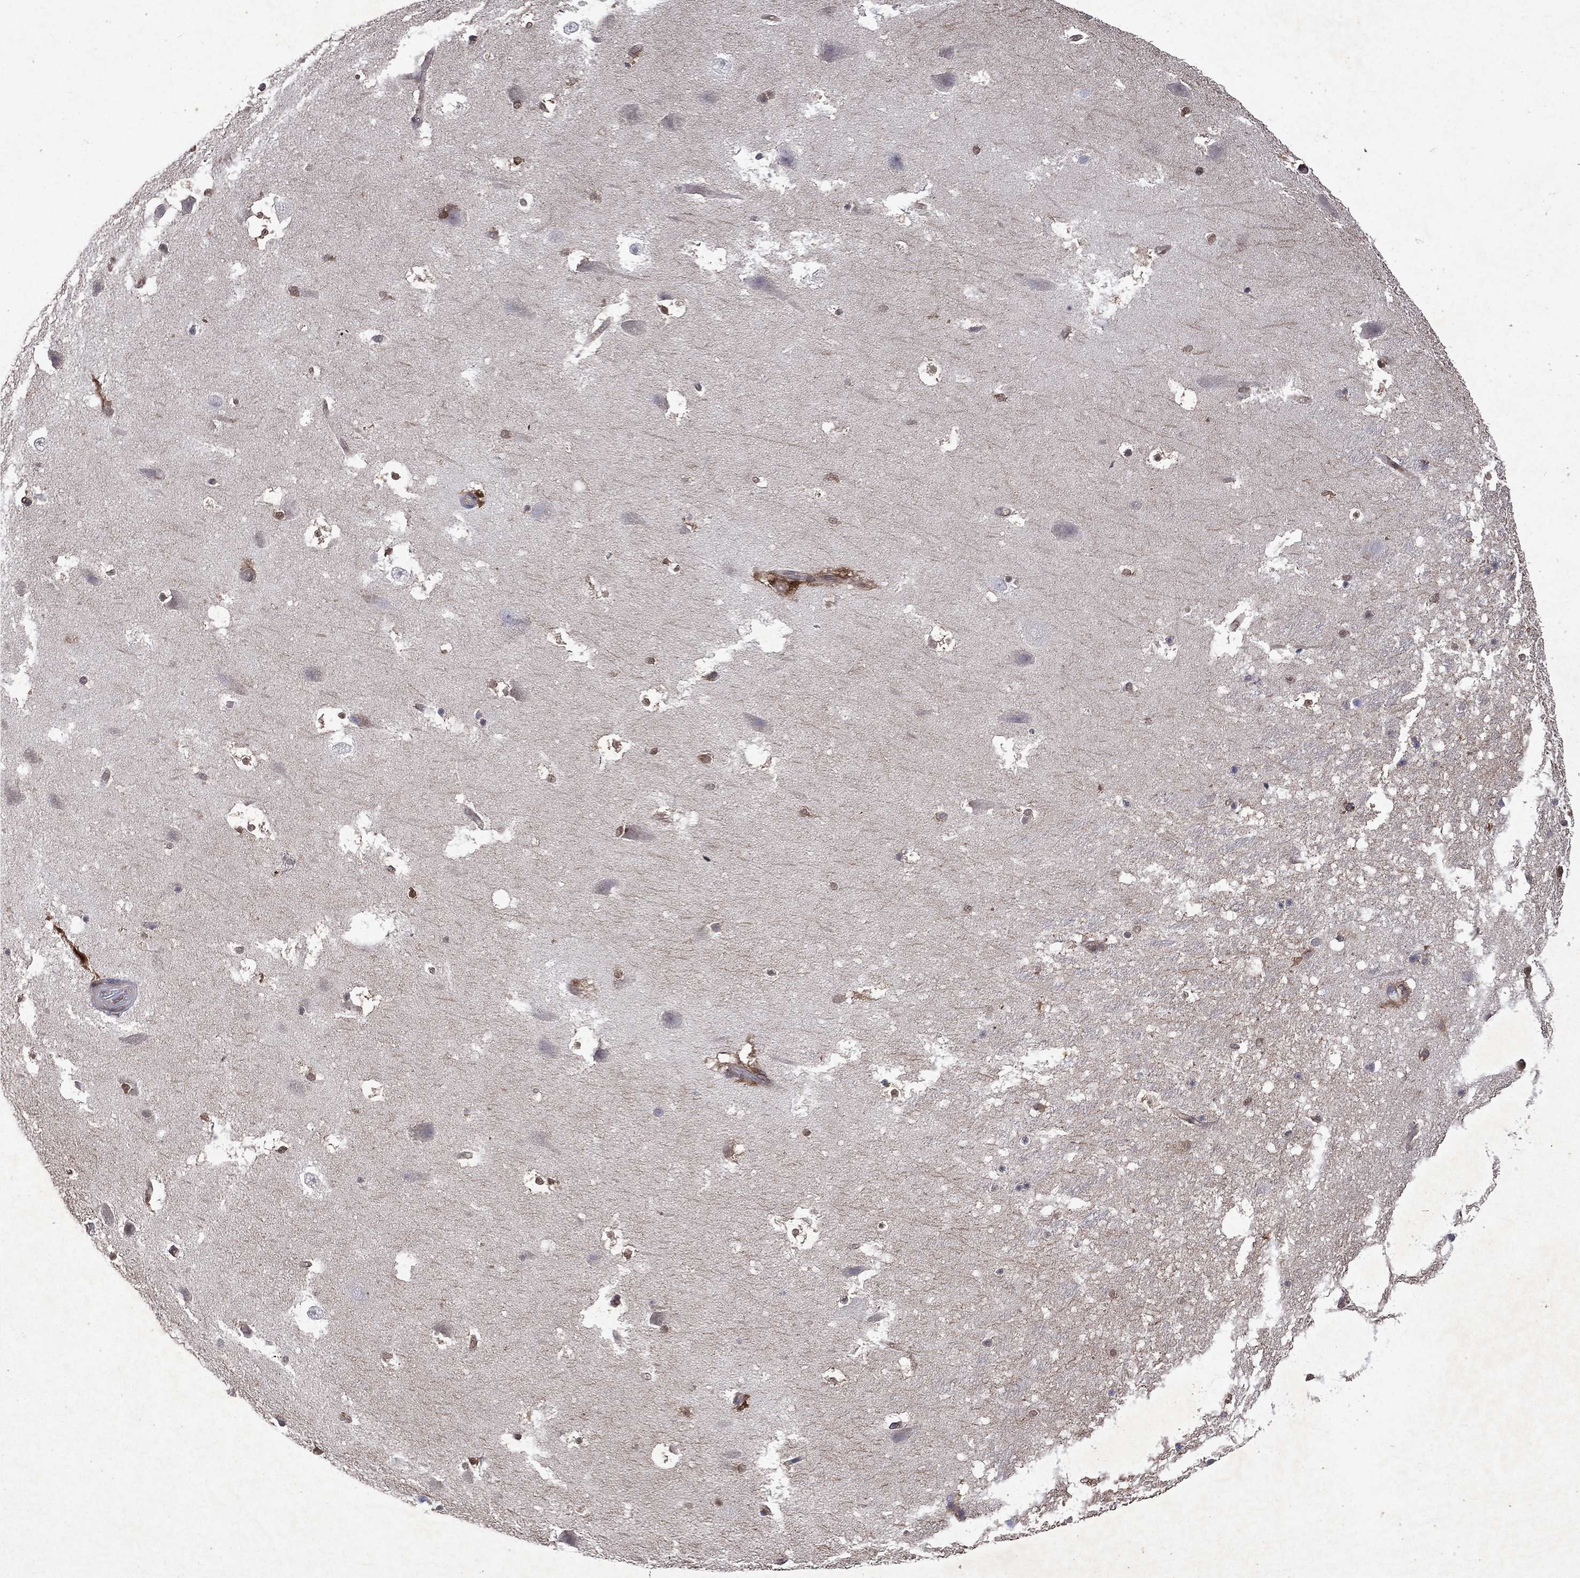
{"staining": {"intensity": "moderate", "quantity": "<25%", "location": "nuclear"}, "tissue": "hippocampus", "cell_type": "Glial cells", "image_type": "normal", "snomed": [{"axis": "morphology", "description": "Normal tissue, NOS"}, {"axis": "topography", "description": "Hippocampus"}], "caption": "A brown stain highlights moderate nuclear expression of a protein in glial cells of benign human hippocampus.", "gene": "MTAP", "patient": {"sex": "male", "age": 51}}